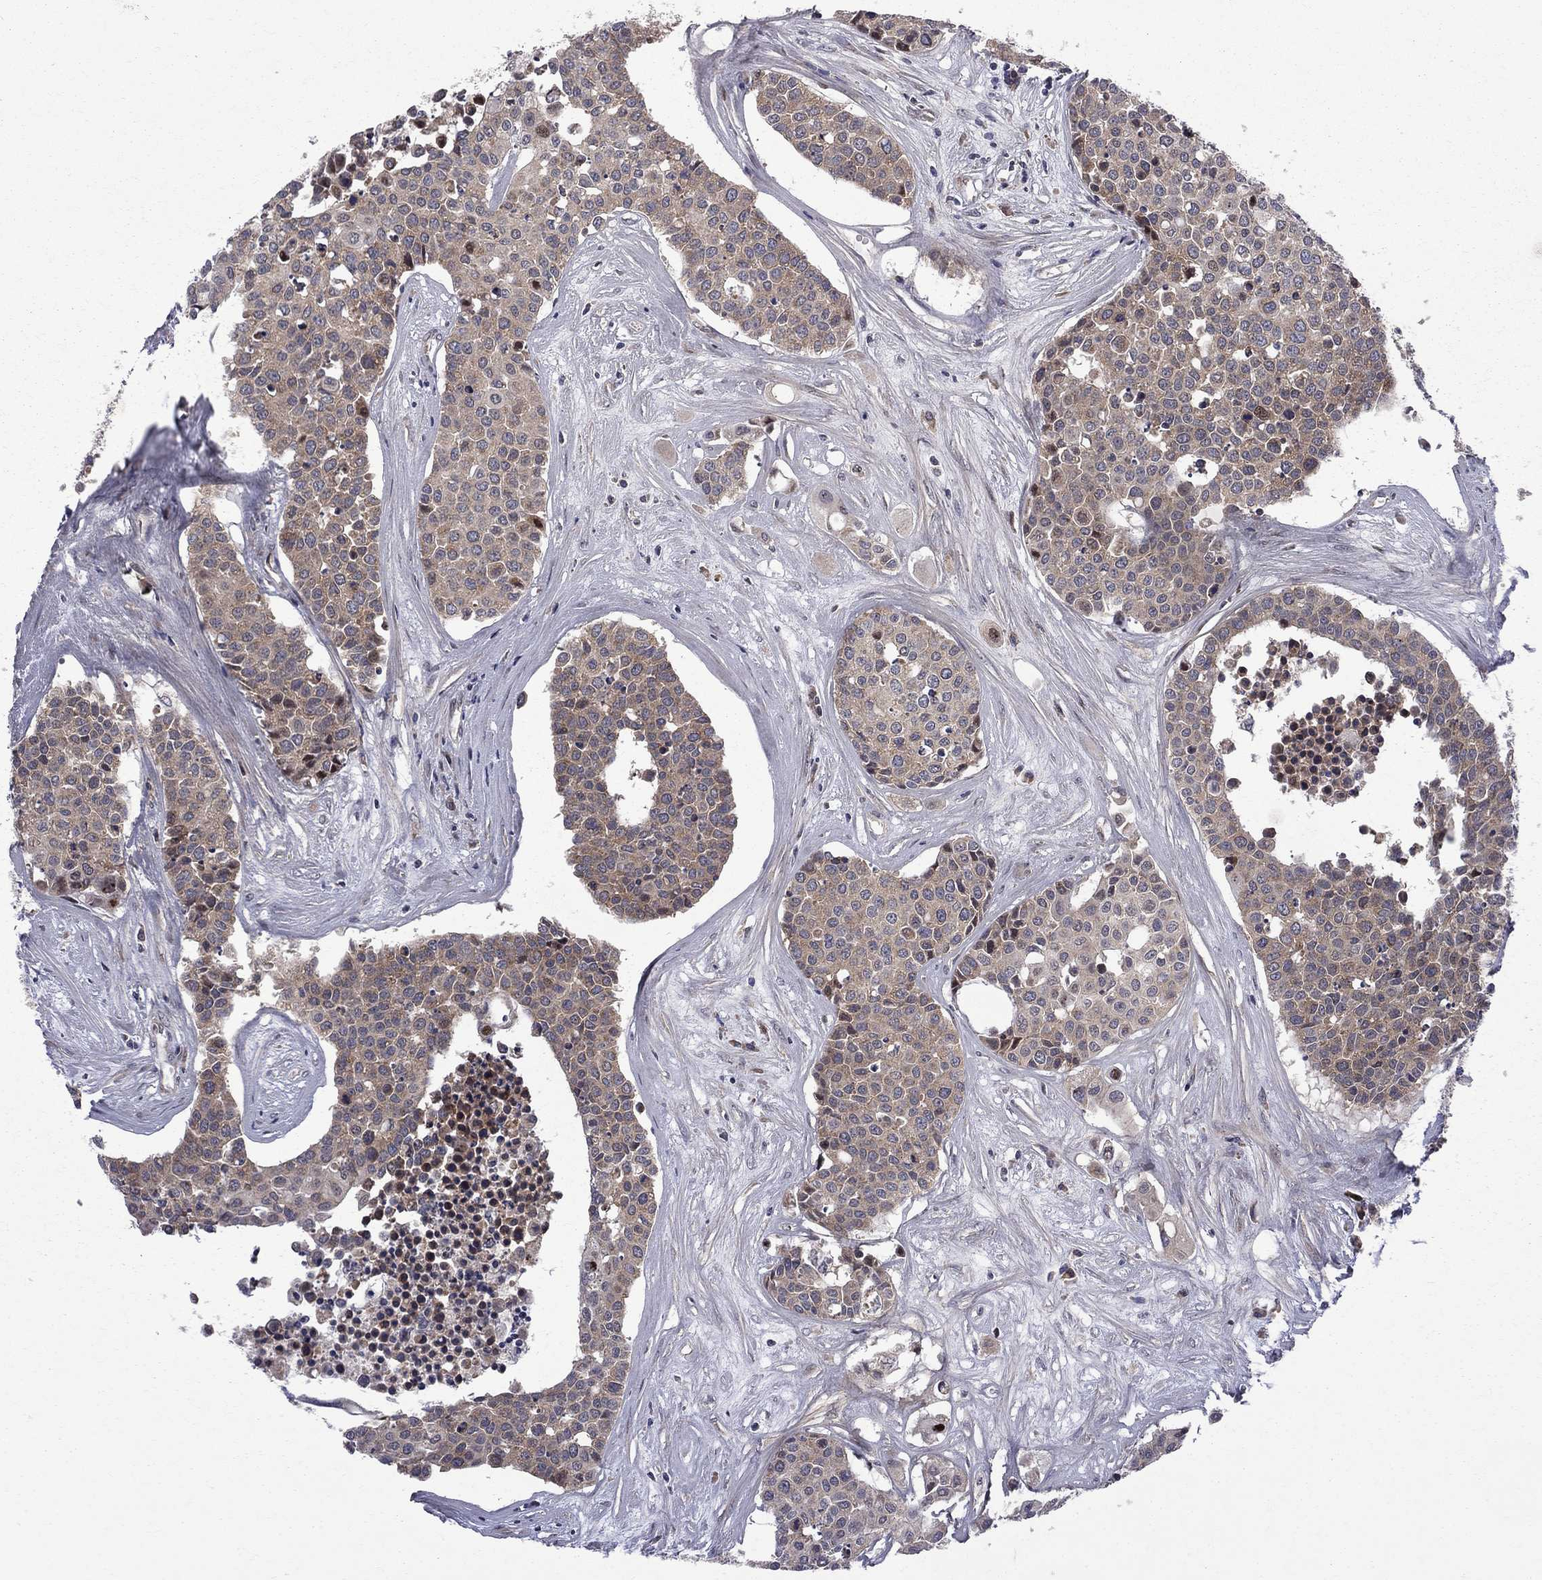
{"staining": {"intensity": "weak", "quantity": "25%-75%", "location": "cytoplasmic/membranous"}, "tissue": "carcinoid", "cell_type": "Tumor cells", "image_type": "cancer", "snomed": [{"axis": "morphology", "description": "Carcinoid, malignant, NOS"}, {"axis": "topography", "description": "Colon"}], "caption": "Immunohistochemistry (IHC) (DAB) staining of malignant carcinoid shows weak cytoplasmic/membranous protein staining in approximately 25%-75% of tumor cells.", "gene": "CNOT11", "patient": {"sex": "male", "age": 81}}